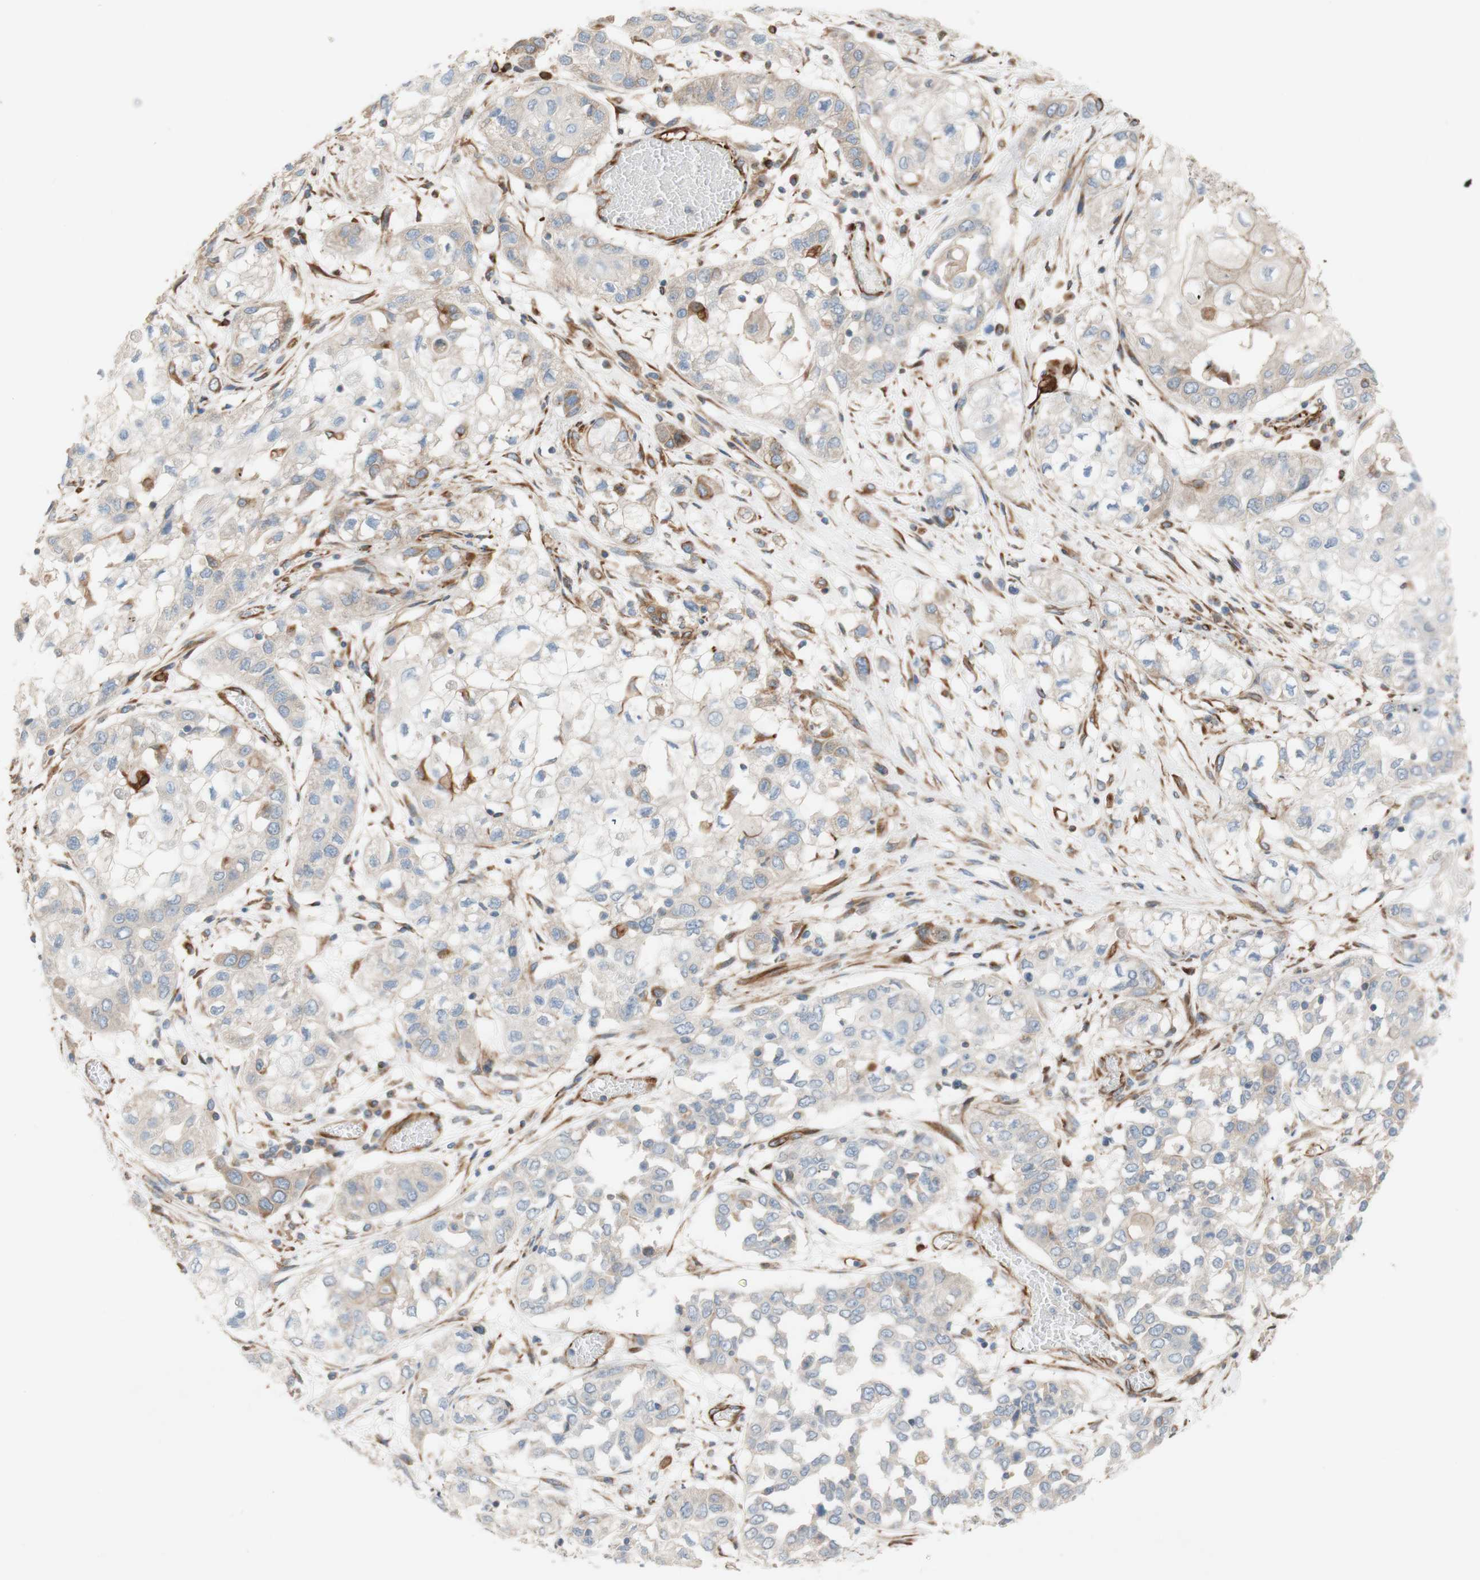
{"staining": {"intensity": "weak", "quantity": ">75%", "location": "cytoplasmic/membranous"}, "tissue": "lung cancer", "cell_type": "Tumor cells", "image_type": "cancer", "snomed": [{"axis": "morphology", "description": "Squamous cell carcinoma, NOS"}, {"axis": "topography", "description": "Lung"}], "caption": "Immunohistochemical staining of lung cancer reveals weak cytoplasmic/membranous protein positivity in approximately >75% of tumor cells.", "gene": "C1orf43", "patient": {"sex": "male", "age": 71}}